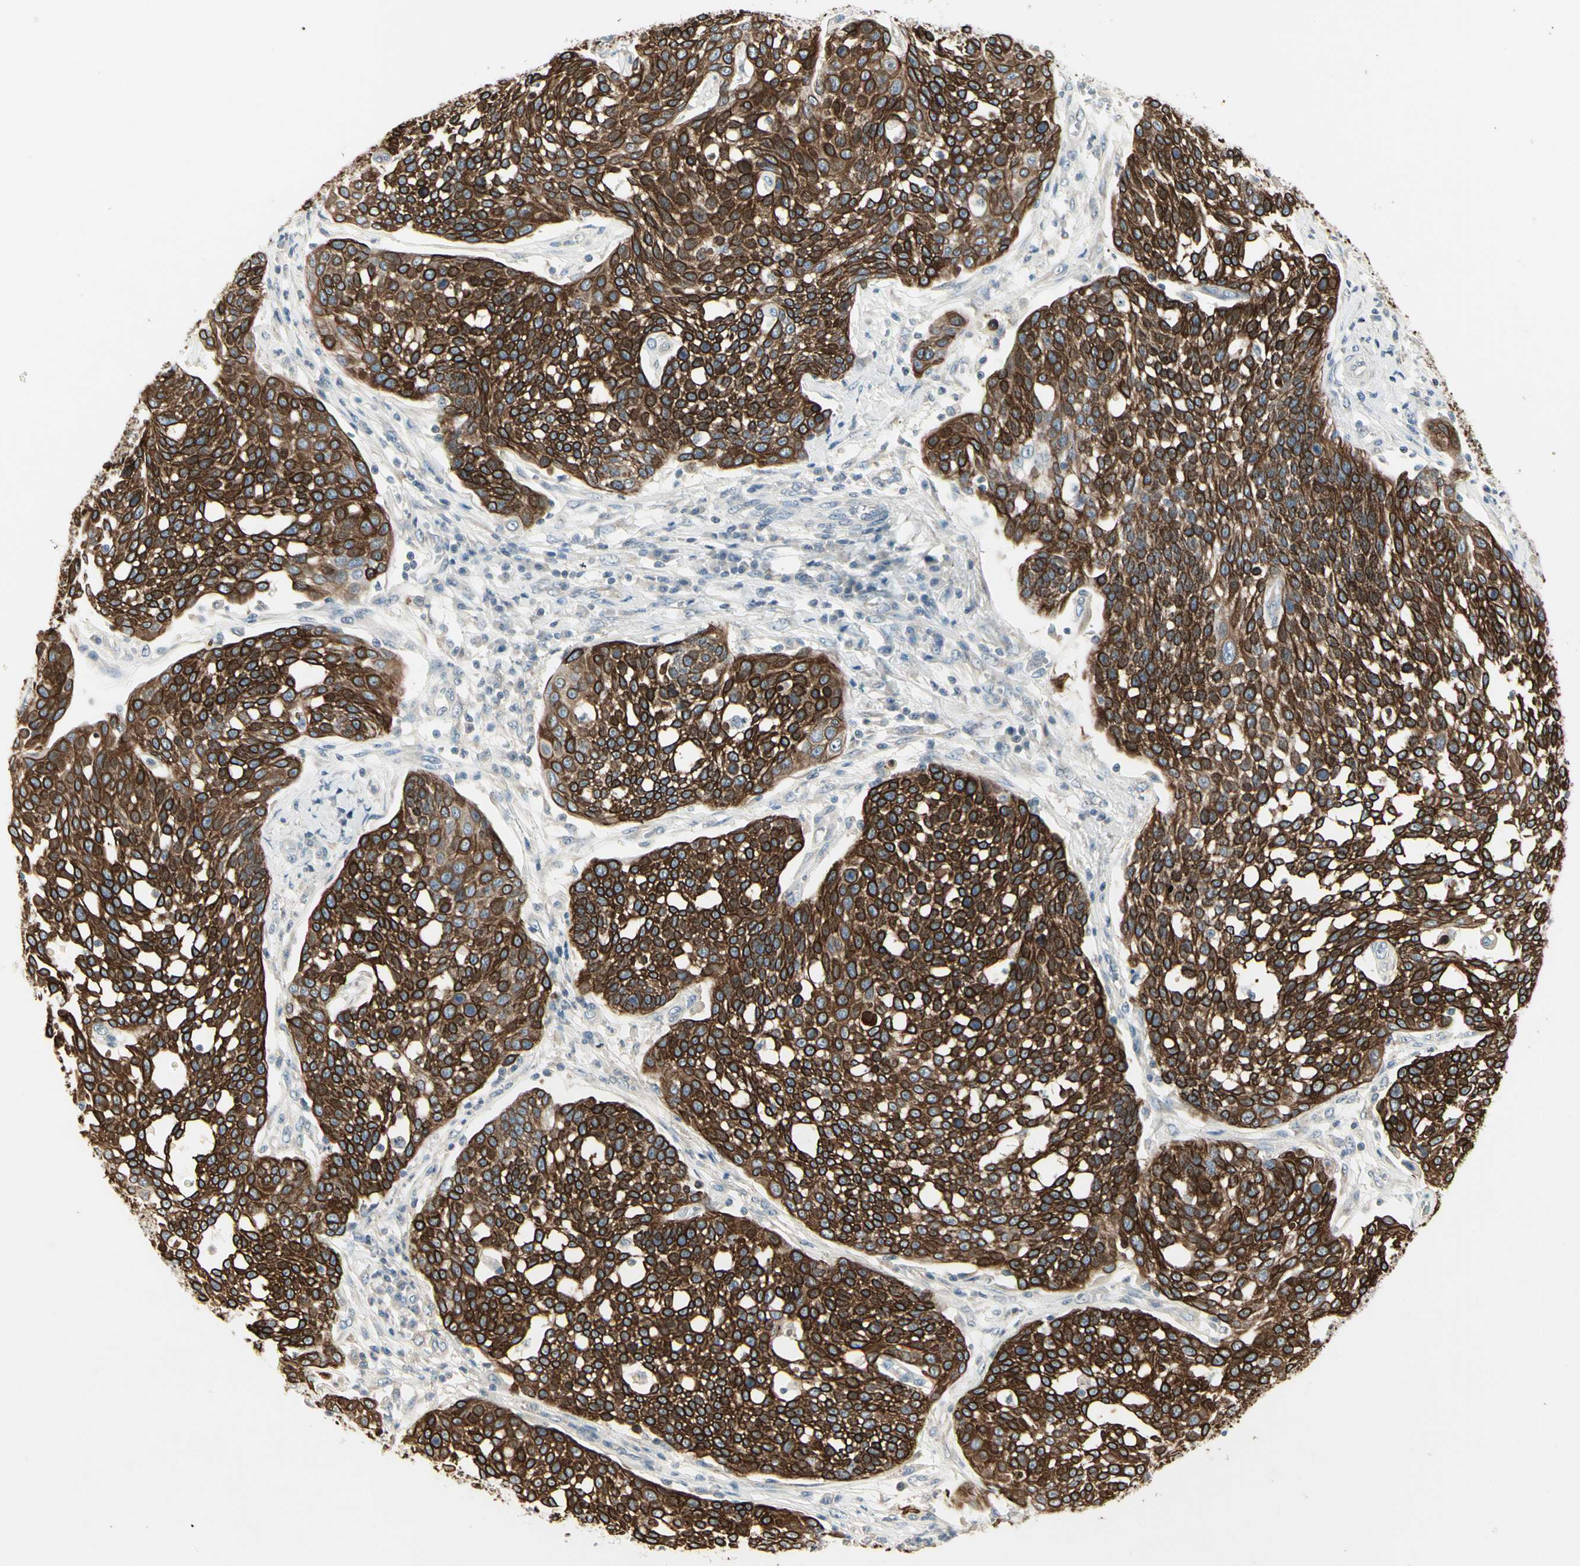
{"staining": {"intensity": "strong", "quantity": ">75%", "location": "cytoplasmic/membranous"}, "tissue": "cervical cancer", "cell_type": "Tumor cells", "image_type": "cancer", "snomed": [{"axis": "morphology", "description": "Squamous cell carcinoma, NOS"}, {"axis": "topography", "description": "Cervix"}], "caption": "Protein staining of cervical cancer (squamous cell carcinoma) tissue displays strong cytoplasmic/membranous staining in about >75% of tumor cells.", "gene": "ZFP36", "patient": {"sex": "female", "age": 34}}